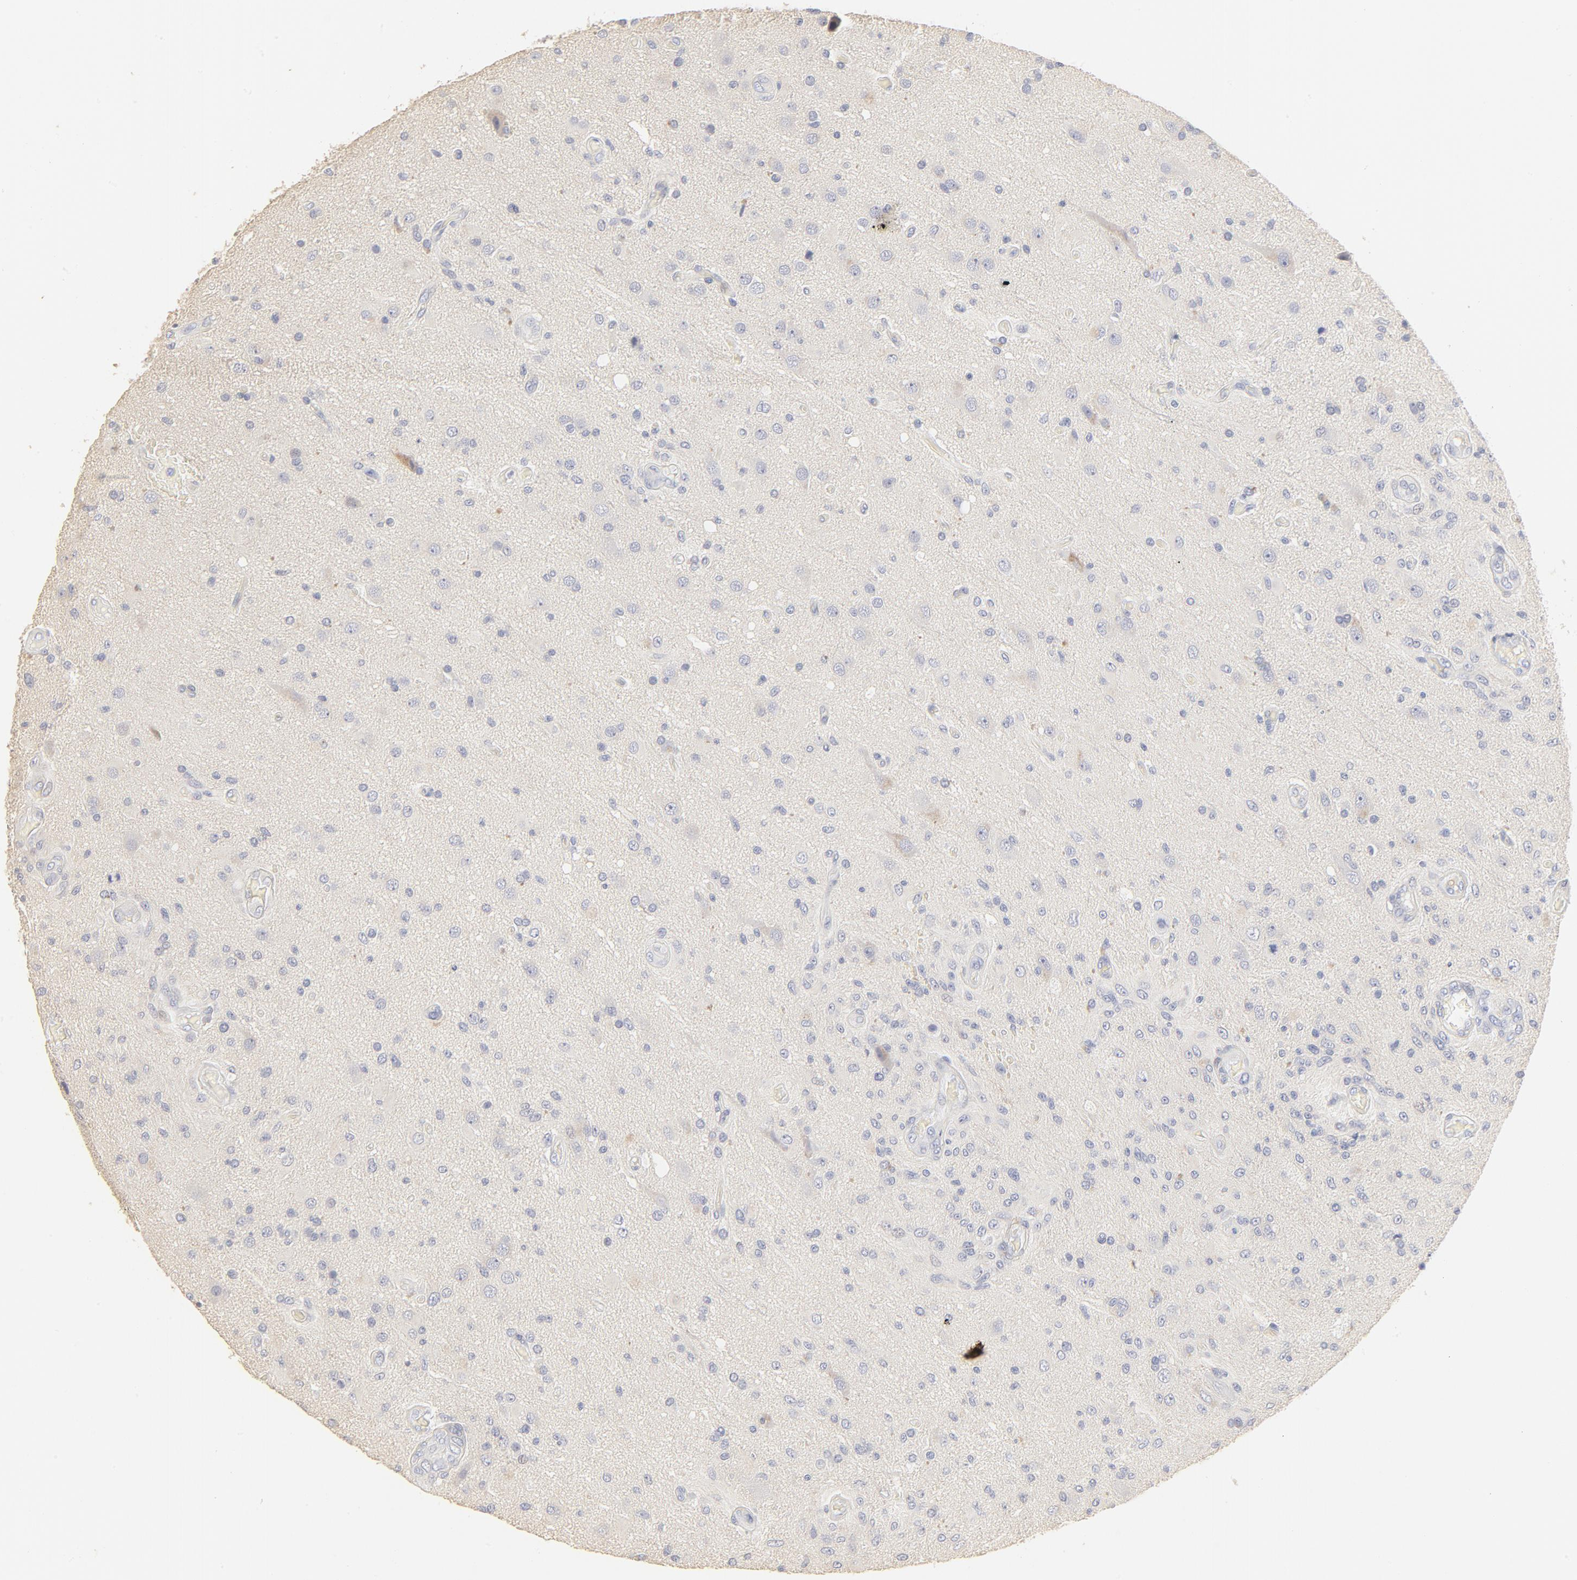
{"staining": {"intensity": "weak", "quantity": "<25%", "location": "cytoplasmic/membranous"}, "tissue": "glioma", "cell_type": "Tumor cells", "image_type": "cancer", "snomed": [{"axis": "morphology", "description": "Normal tissue, NOS"}, {"axis": "morphology", "description": "Glioma, malignant, High grade"}, {"axis": "topography", "description": "Cerebral cortex"}], "caption": "There is no significant positivity in tumor cells of glioma.", "gene": "FCGBP", "patient": {"sex": "male", "age": 77}}